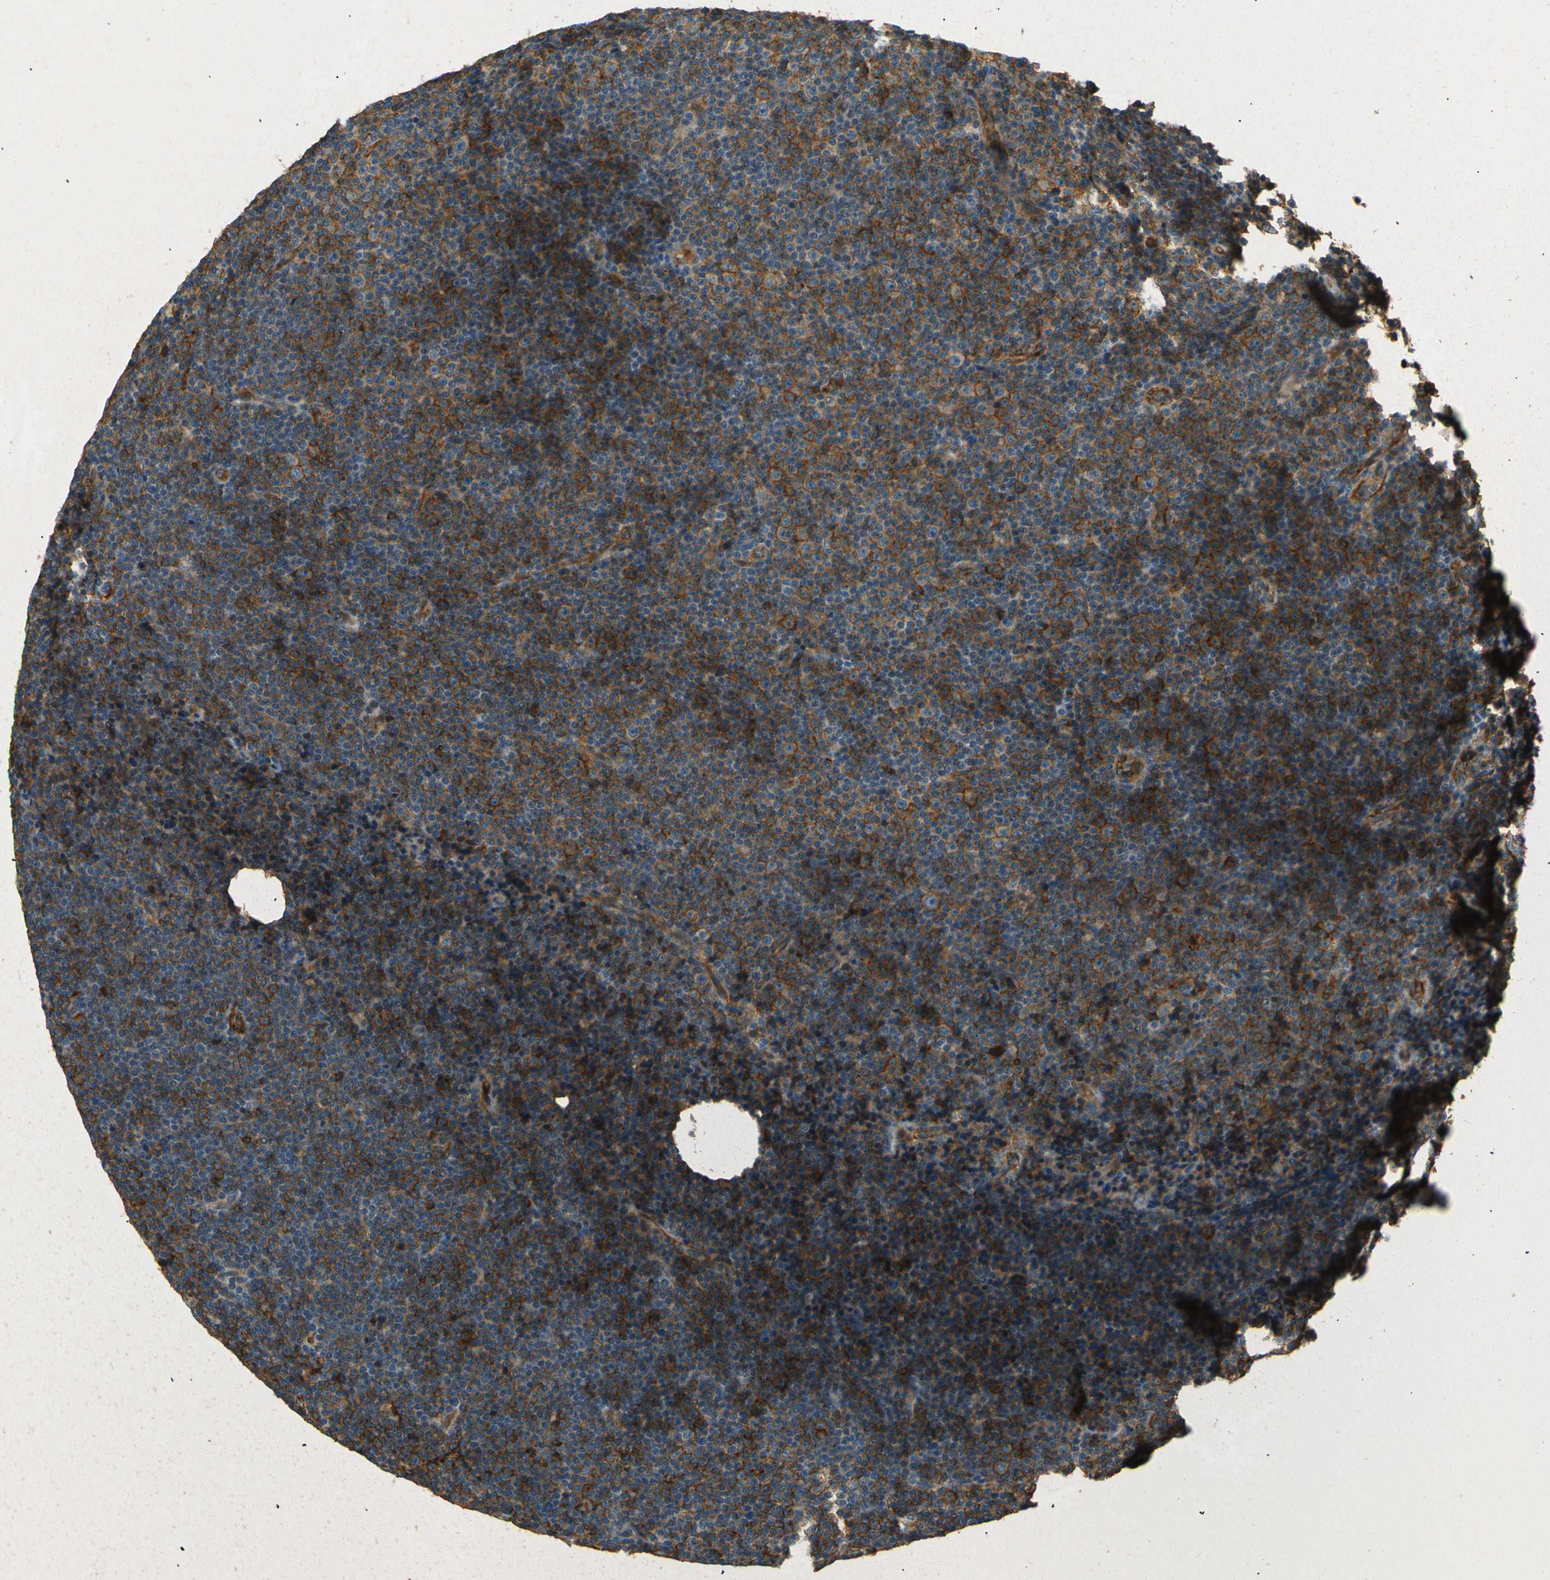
{"staining": {"intensity": "strong", "quantity": "25%-75%", "location": "cytoplasmic/membranous"}, "tissue": "lymphoma", "cell_type": "Tumor cells", "image_type": "cancer", "snomed": [{"axis": "morphology", "description": "Malignant lymphoma, non-Hodgkin's type, Low grade"}, {"axis": "topography", "description": "Lymph node"}], "caption": "Approximately 25%-75% of tumor cells in human lymphoma demonstrate strong cytoplasmic/membranous protein staining as visualized by brown immunohistochemical staining.", "gene": "ENTPD1", "patient": {"sex": "female", "age": 67}}